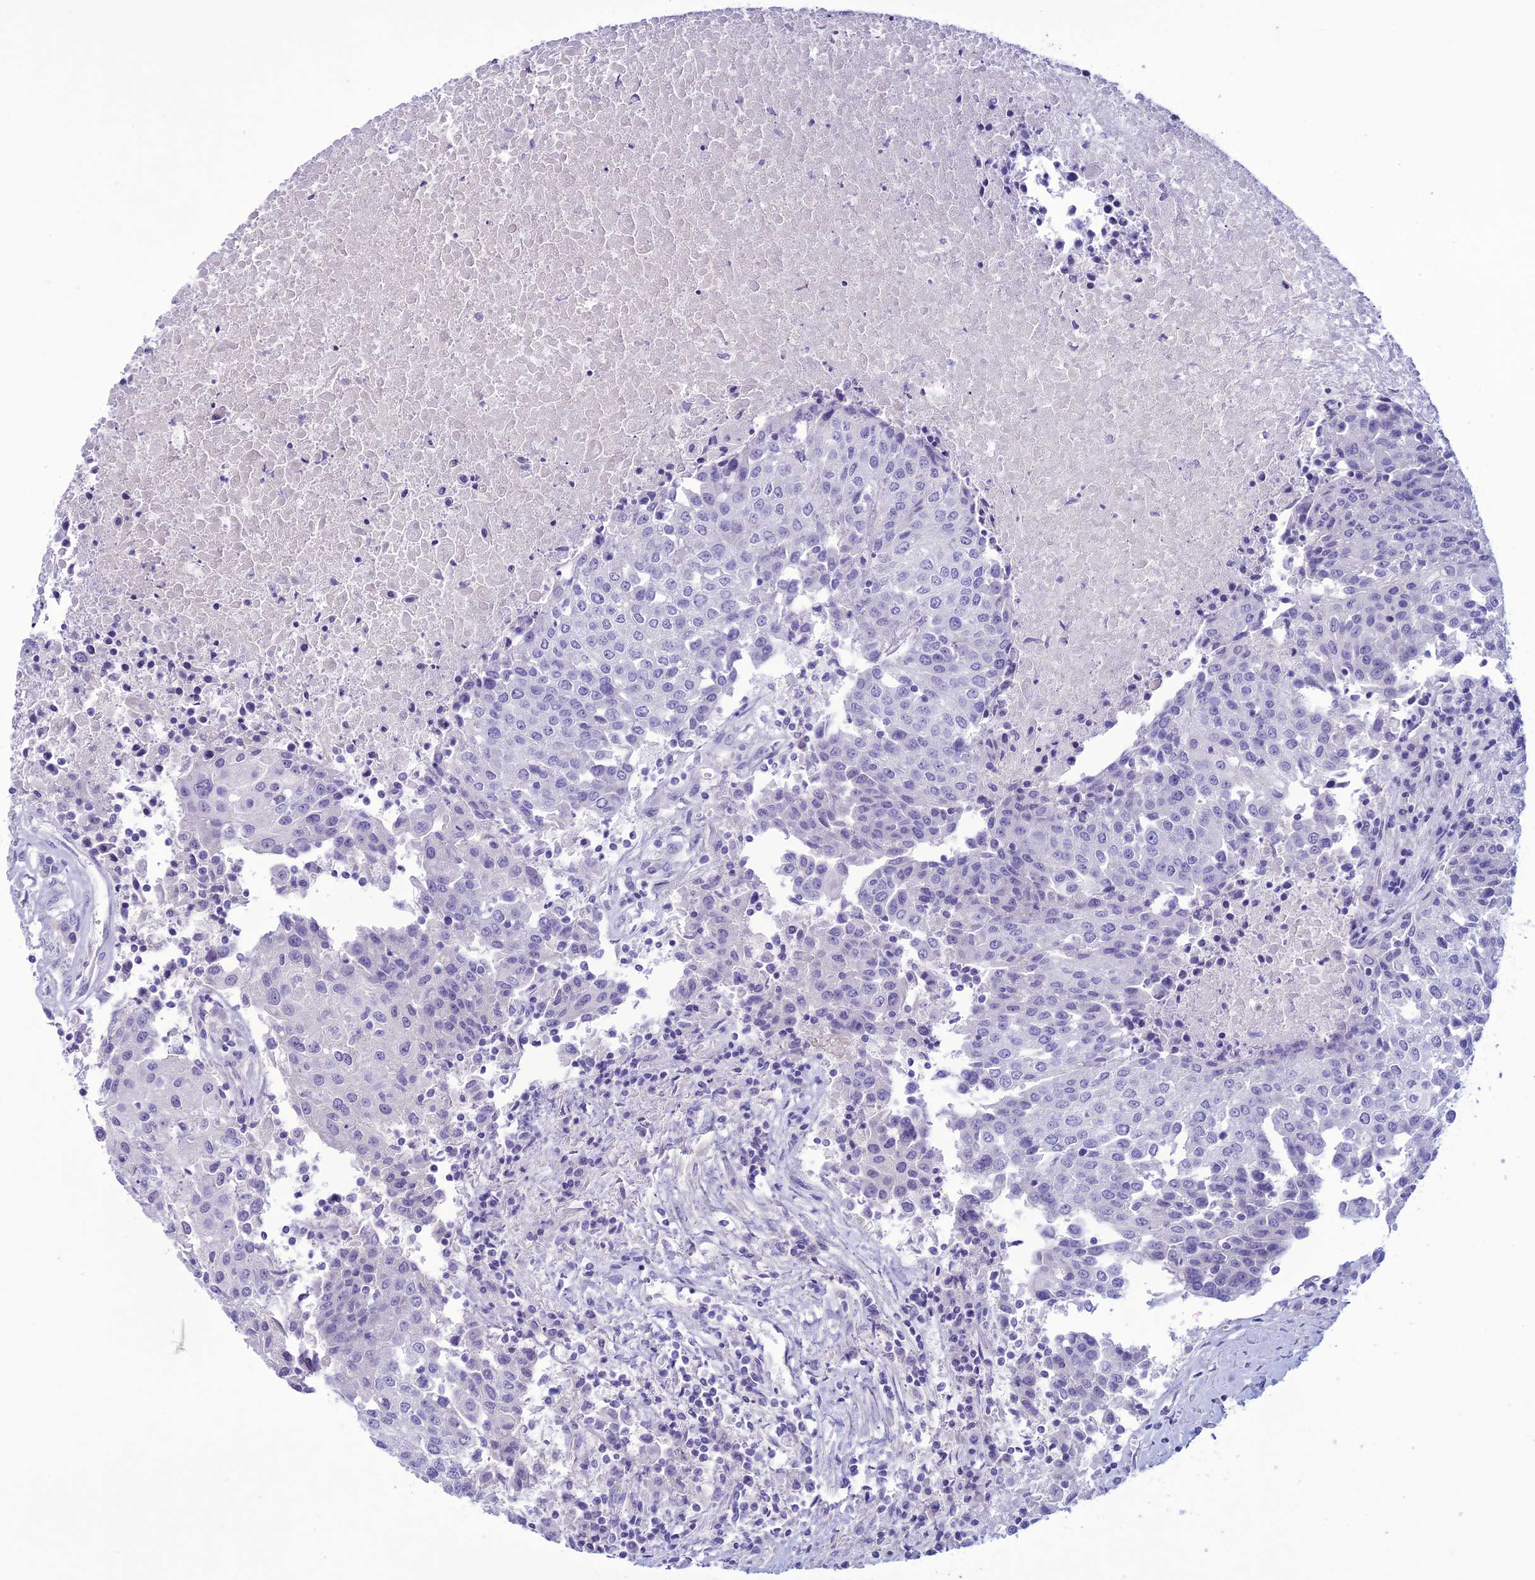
{"staining": {"intensity": "negative", "quantity": "none", "location": "none"}, "tissue": "urothelial cancer", "cell_type": "Tumor cells", "image_type": "cancer", "snomed": [{"axis": "morphology", "description": "Urothelial carcinoma, High grade"}, {"axis": "topography", "description": "Urinary bladder"}], "caption": "Photomicrograph shows no protein staining in tumor cells of urothelial carcinoma (high-grade) tissue.", "gene": "CLEC2L", "patient": {"sex": "female", "age": 85}}